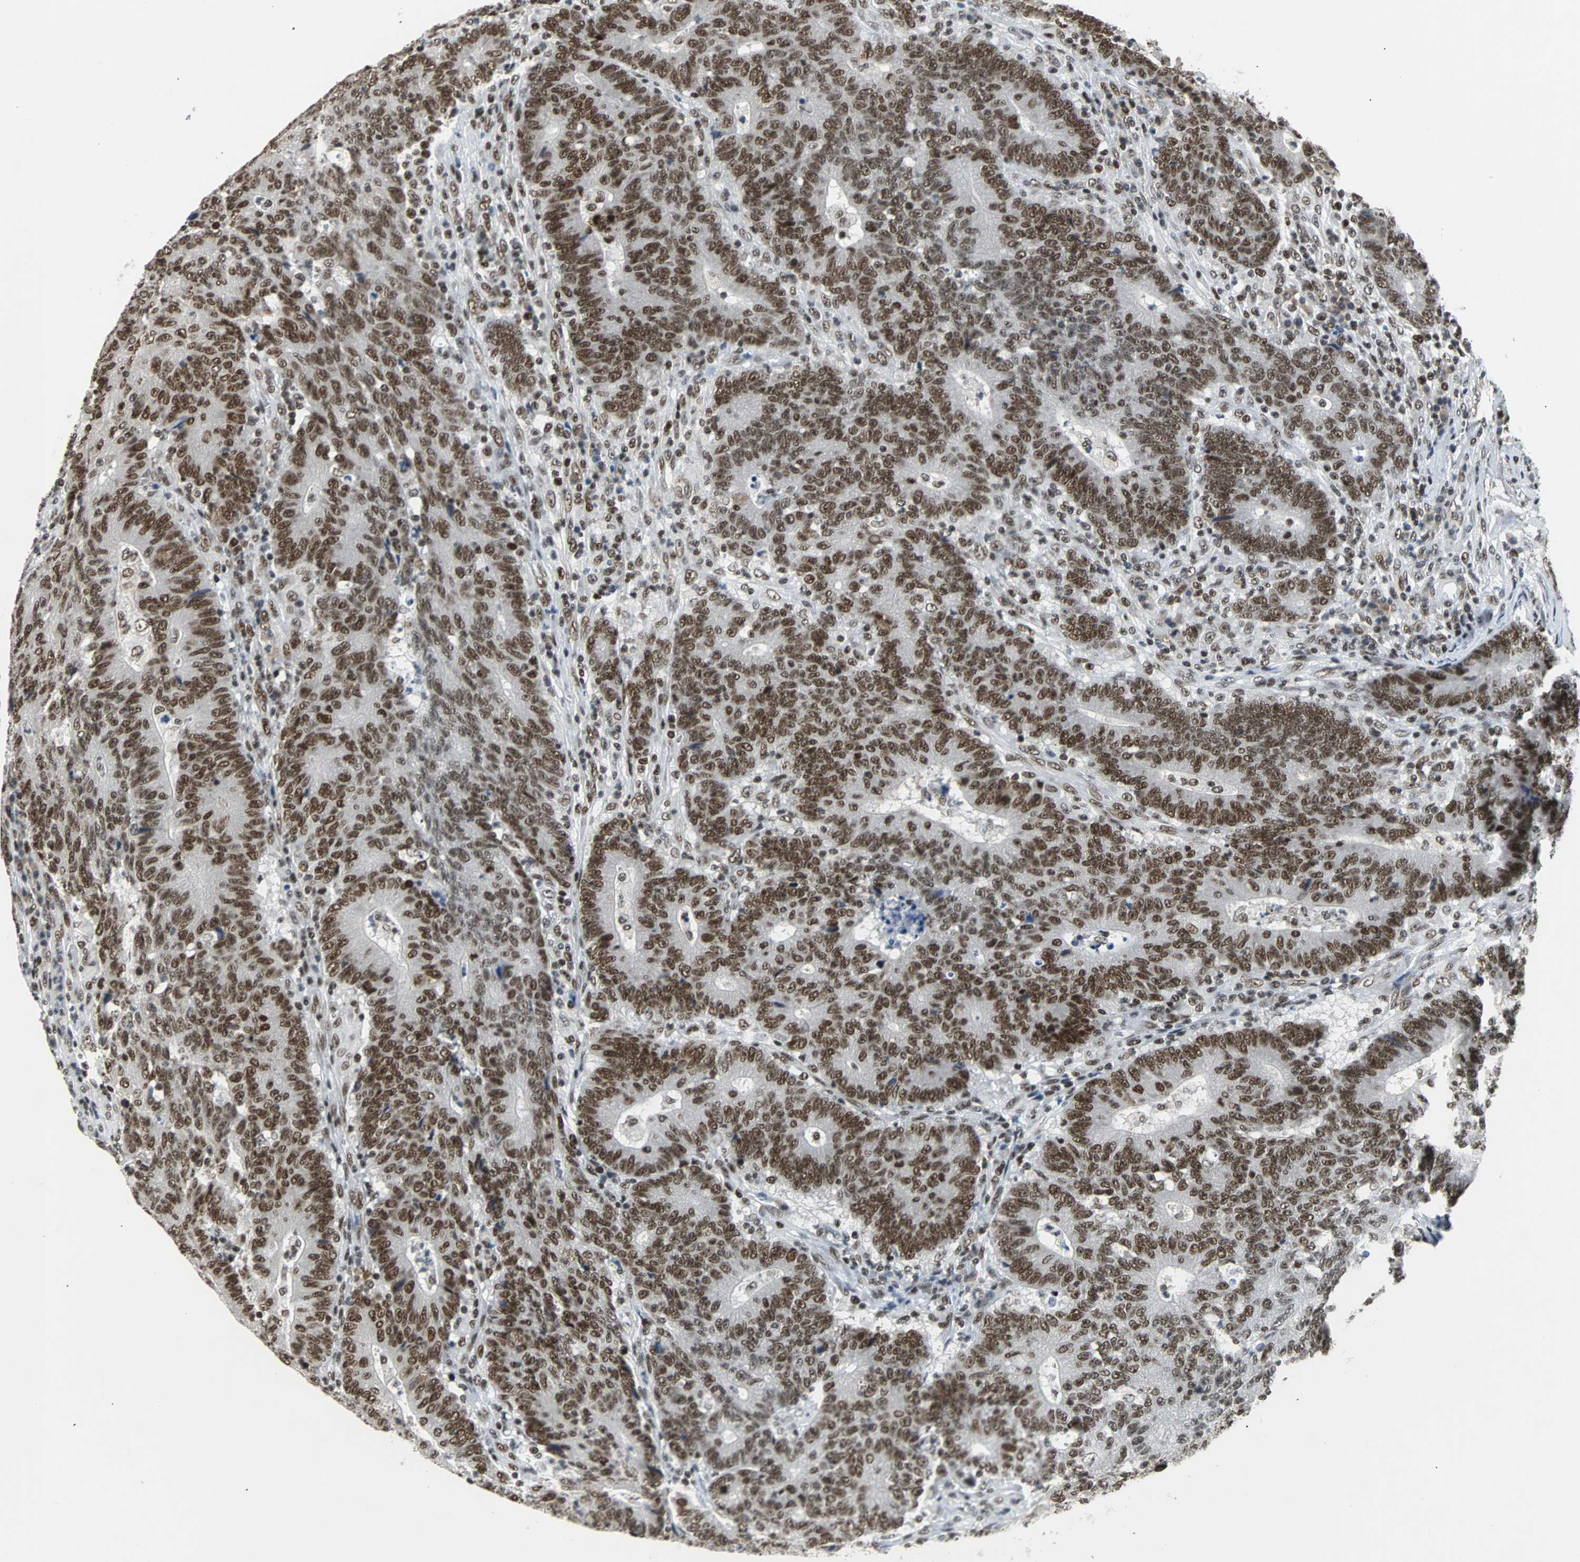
{"staining": {"intensity": "strong", "quantity": ">75%", "location": "nuclear"}, "tissue": "colorectal cancer", "cell_type": "Tumor cells", "image_type": "cancer", "snomed": [{"axis": "morphology", "description": "Normal tissue, NOS"}, {"axis": "morphology", "description": "Adenocarcinoma, NOS"}, {"axis": "topography", "description": "Colon"}], "caption": "Protein positivity by immunohistochemistry exhibits strong nuclear expression in about >75% of tumor cells in colorectal cancer (adenocarcinoma).", "gene": "GATAD2A", "patient": {"sex": "female", "age": 75}}